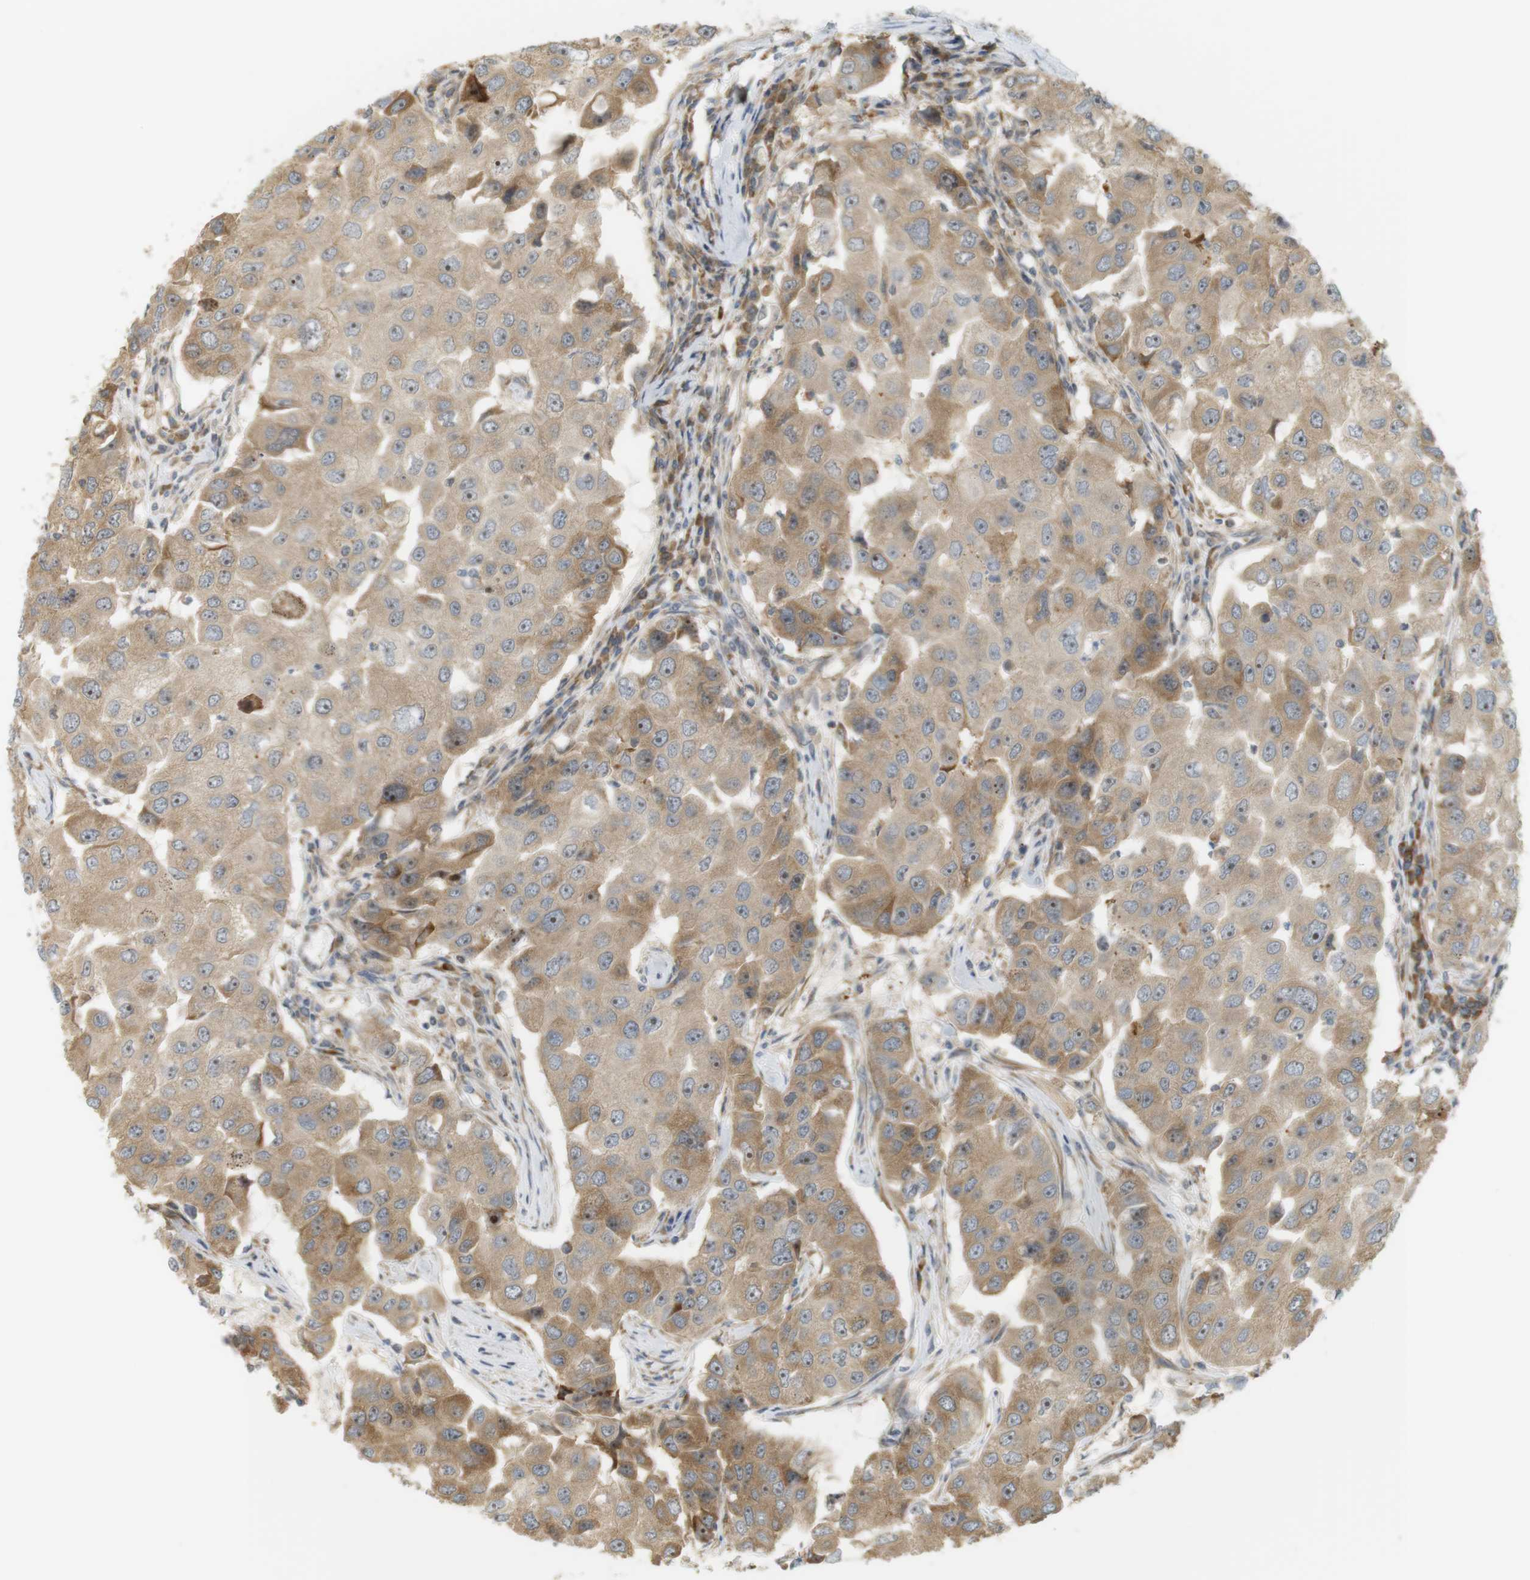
{"staining": {"intensity": "moderate", "quantity": ">75%", "location": "cytoplasmic/membranous,nuclear"}, "tissue": "breast cancer", "cell_type": "Tumor cells", "image_type": "cancer", "snomed": [{"axis": "morphology", "description": "Duct carcinoma"}, {"axis": "topography", "description": "Breast"}], "caption": "DAB immunohistochemical staining of human breast infiltrating ductal carcinoma exhibits moderate cytoplasmic/membranous and nuclear protein positivity in approximately >75% of tumor cells.", "gene": "PA2G4", "patient": {"sex": "female", "age": 27}}